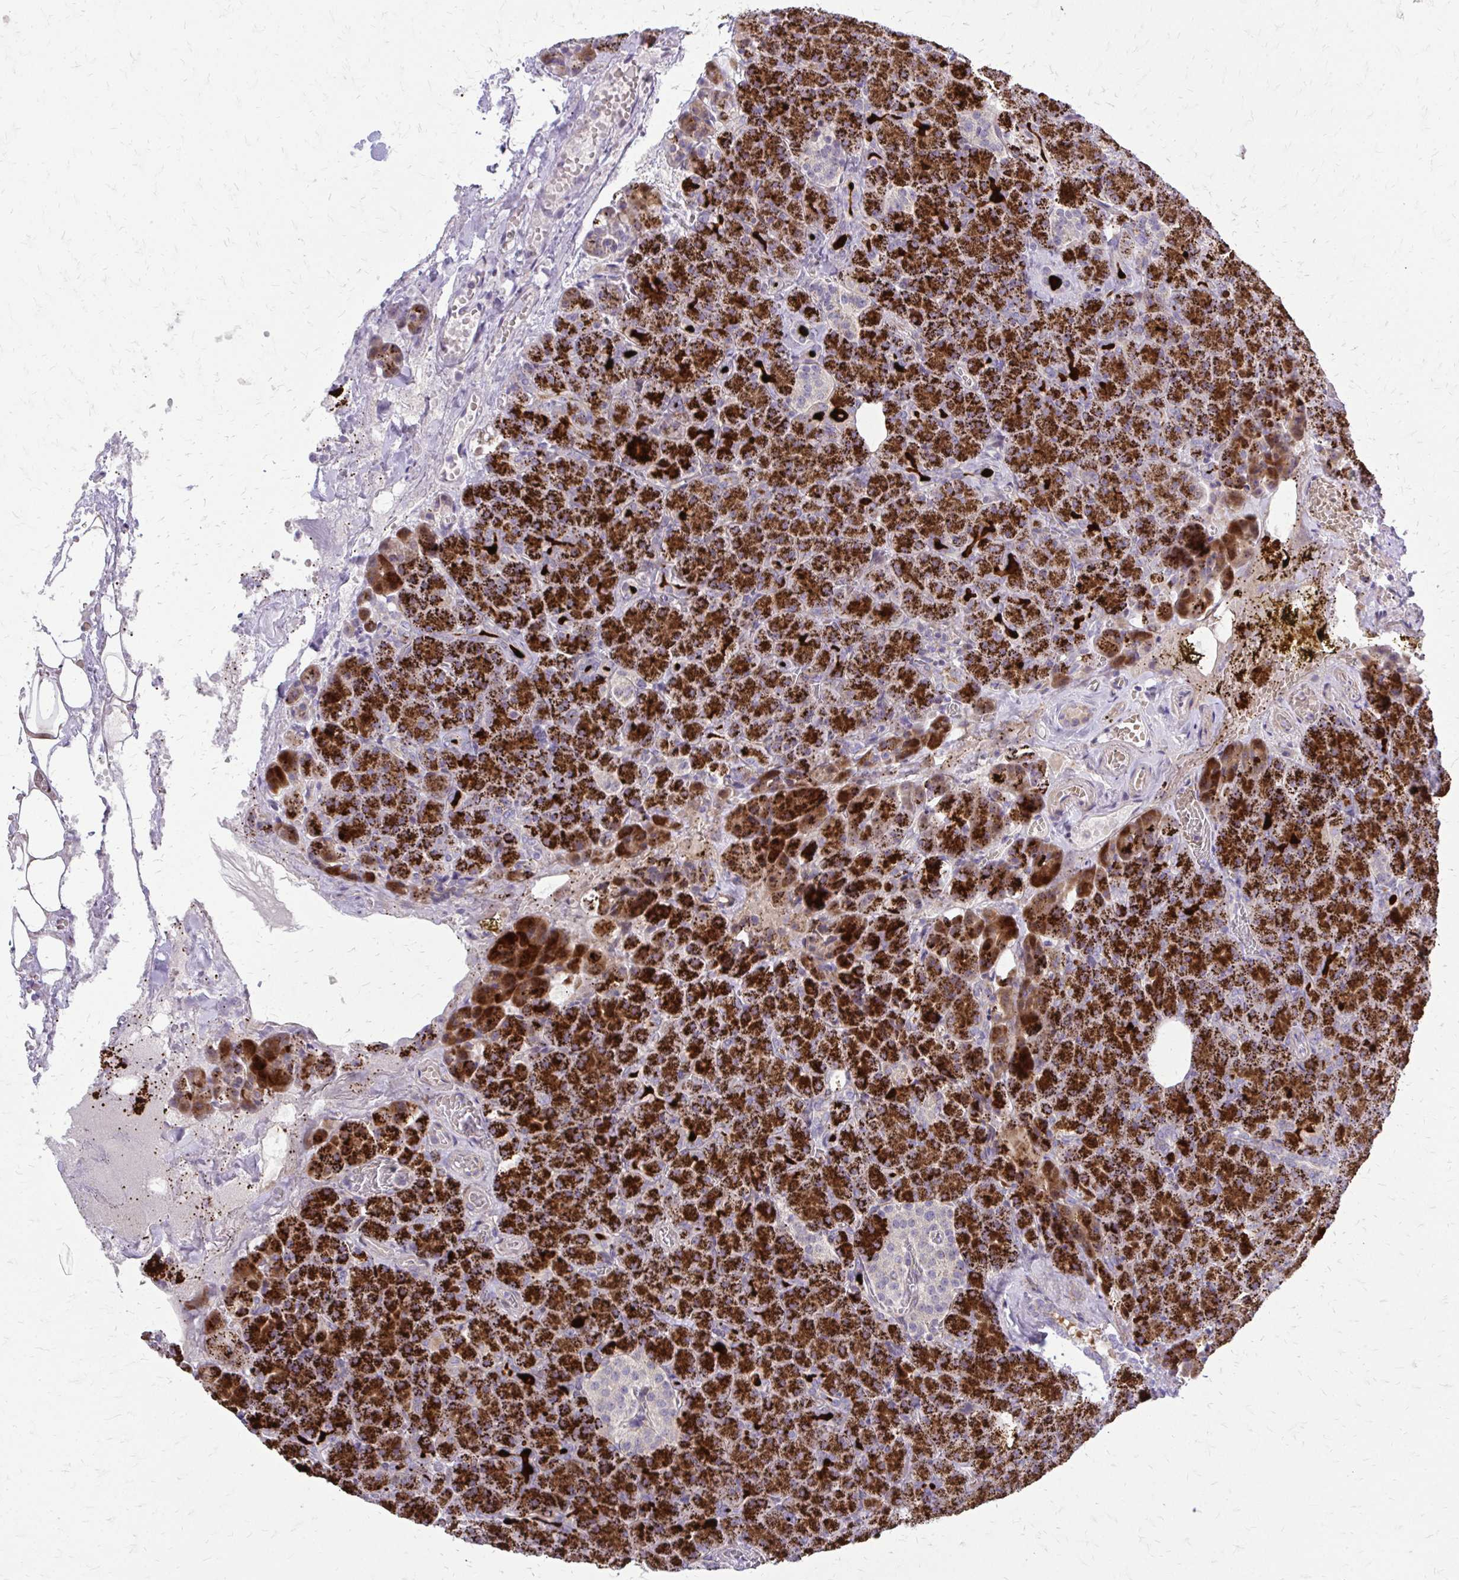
{"staining": {"intensity": "strong", "quantity": ">75%", "location": "cytoplasmic/membranous"}, "tissue": "pancreas", "cell_type": "Exocrine glandular cells", "image_type": "normal", "snomed": [{"axis": "morphology", "description": "Normal tissue, NOS"}, {"axis": "topography", "description": "Pancreas"}], "caption": "Immunohistochemical staining of benign pancreas demonstrates >75% levels of strong cytoplasmic/membranous protein positivity in about >75% of exocrine glandular cells.", "gene": "PPDPFL", "patient": {"sex": "female", "age": 74}}